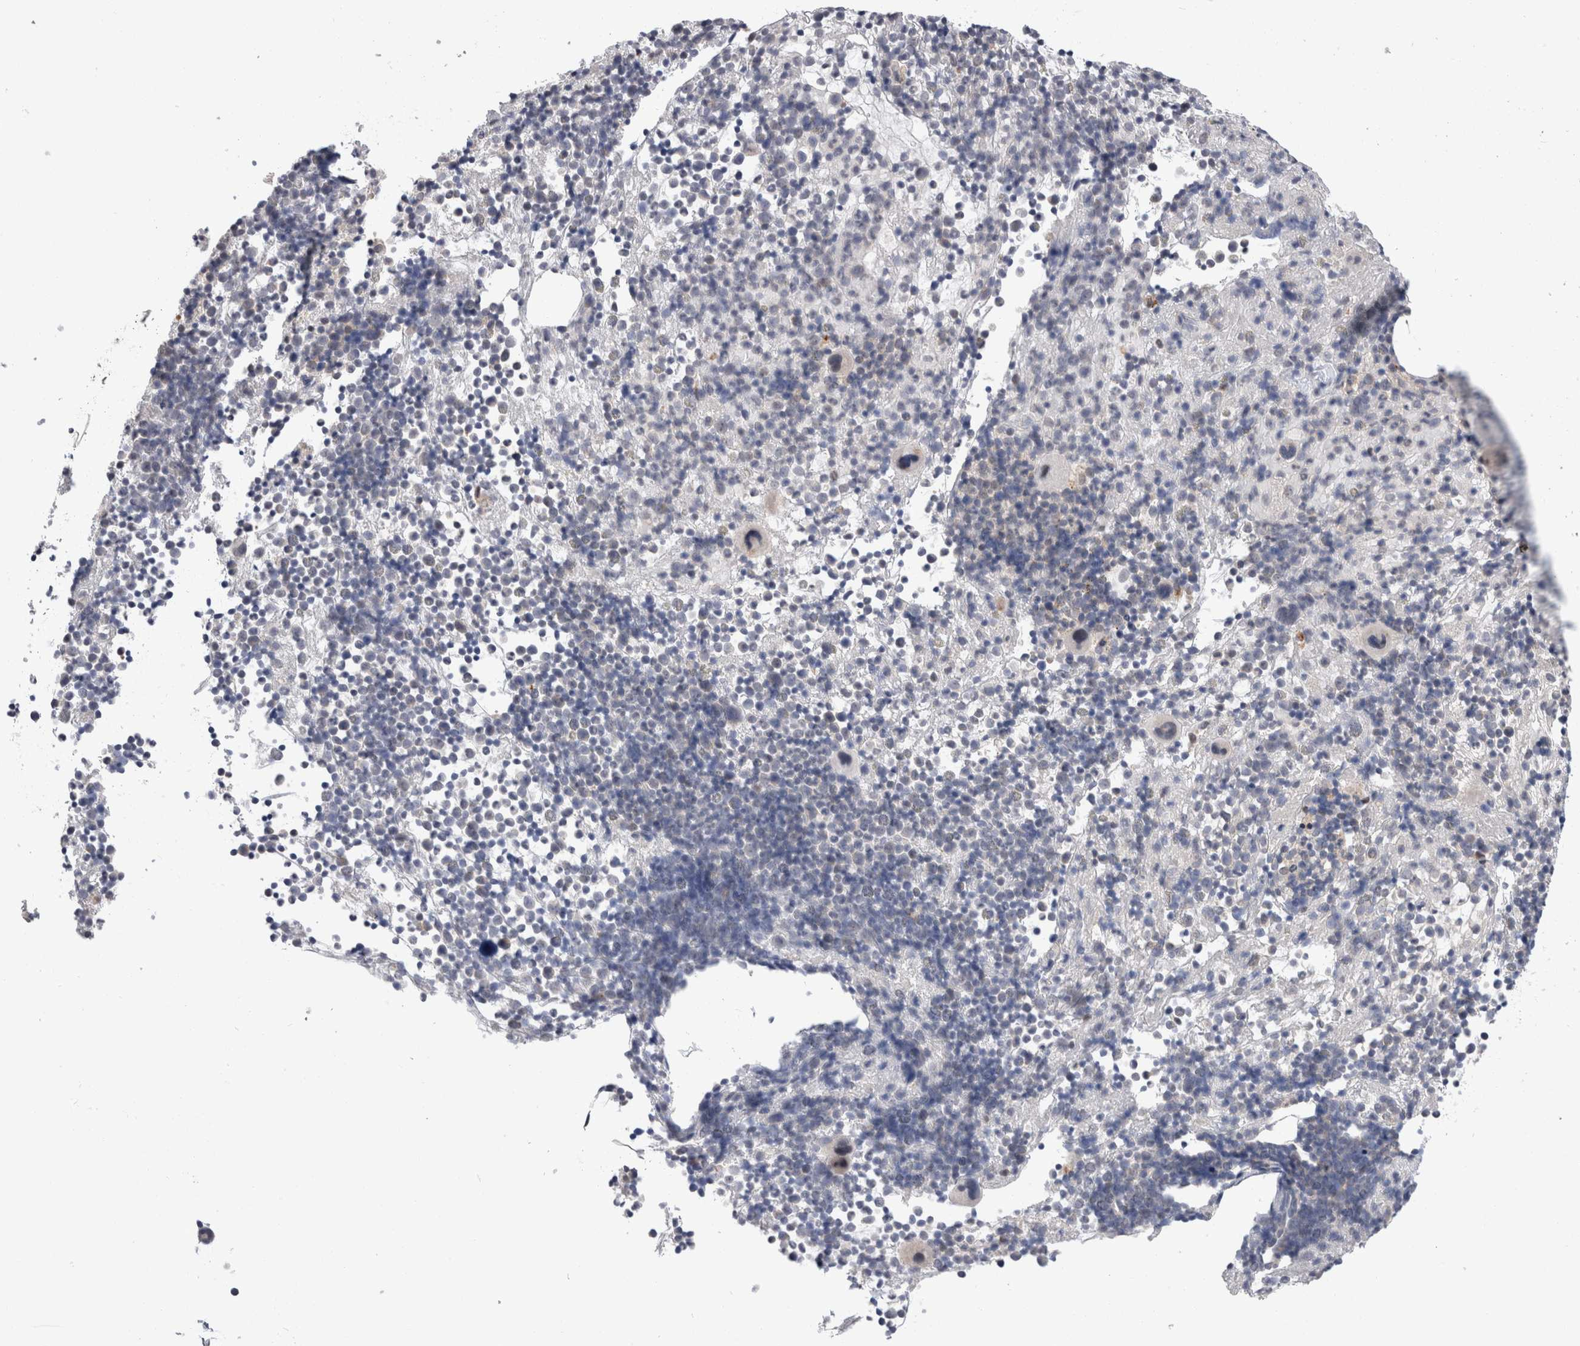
{"staining": {"intensity": "weak", "quantity": "<25%", "location": "cytoplasmic/membranous"}, "tissue": "bone marrow", "cell_type": "Hematopoietic cells", "image_type": "normal", "snomed": [{"axis": "morphology", "description": "Normal tissue, NOS"}, {"axis": "morphology", "description": "Inflammation, NOS"}, {"axis": "topography", "description": "Bone marrow"}], "caption": "This image is of unremarkable bone marrow stained with immunohistochemistry (IHC) to label a protein in brown with the nuclei are counter-stained blue. There is no positivity in hematopoietic cells. Nuclei are stained in blue.", "gene": "MRPL37", "patient": {"sex": "male", "age": 1}}